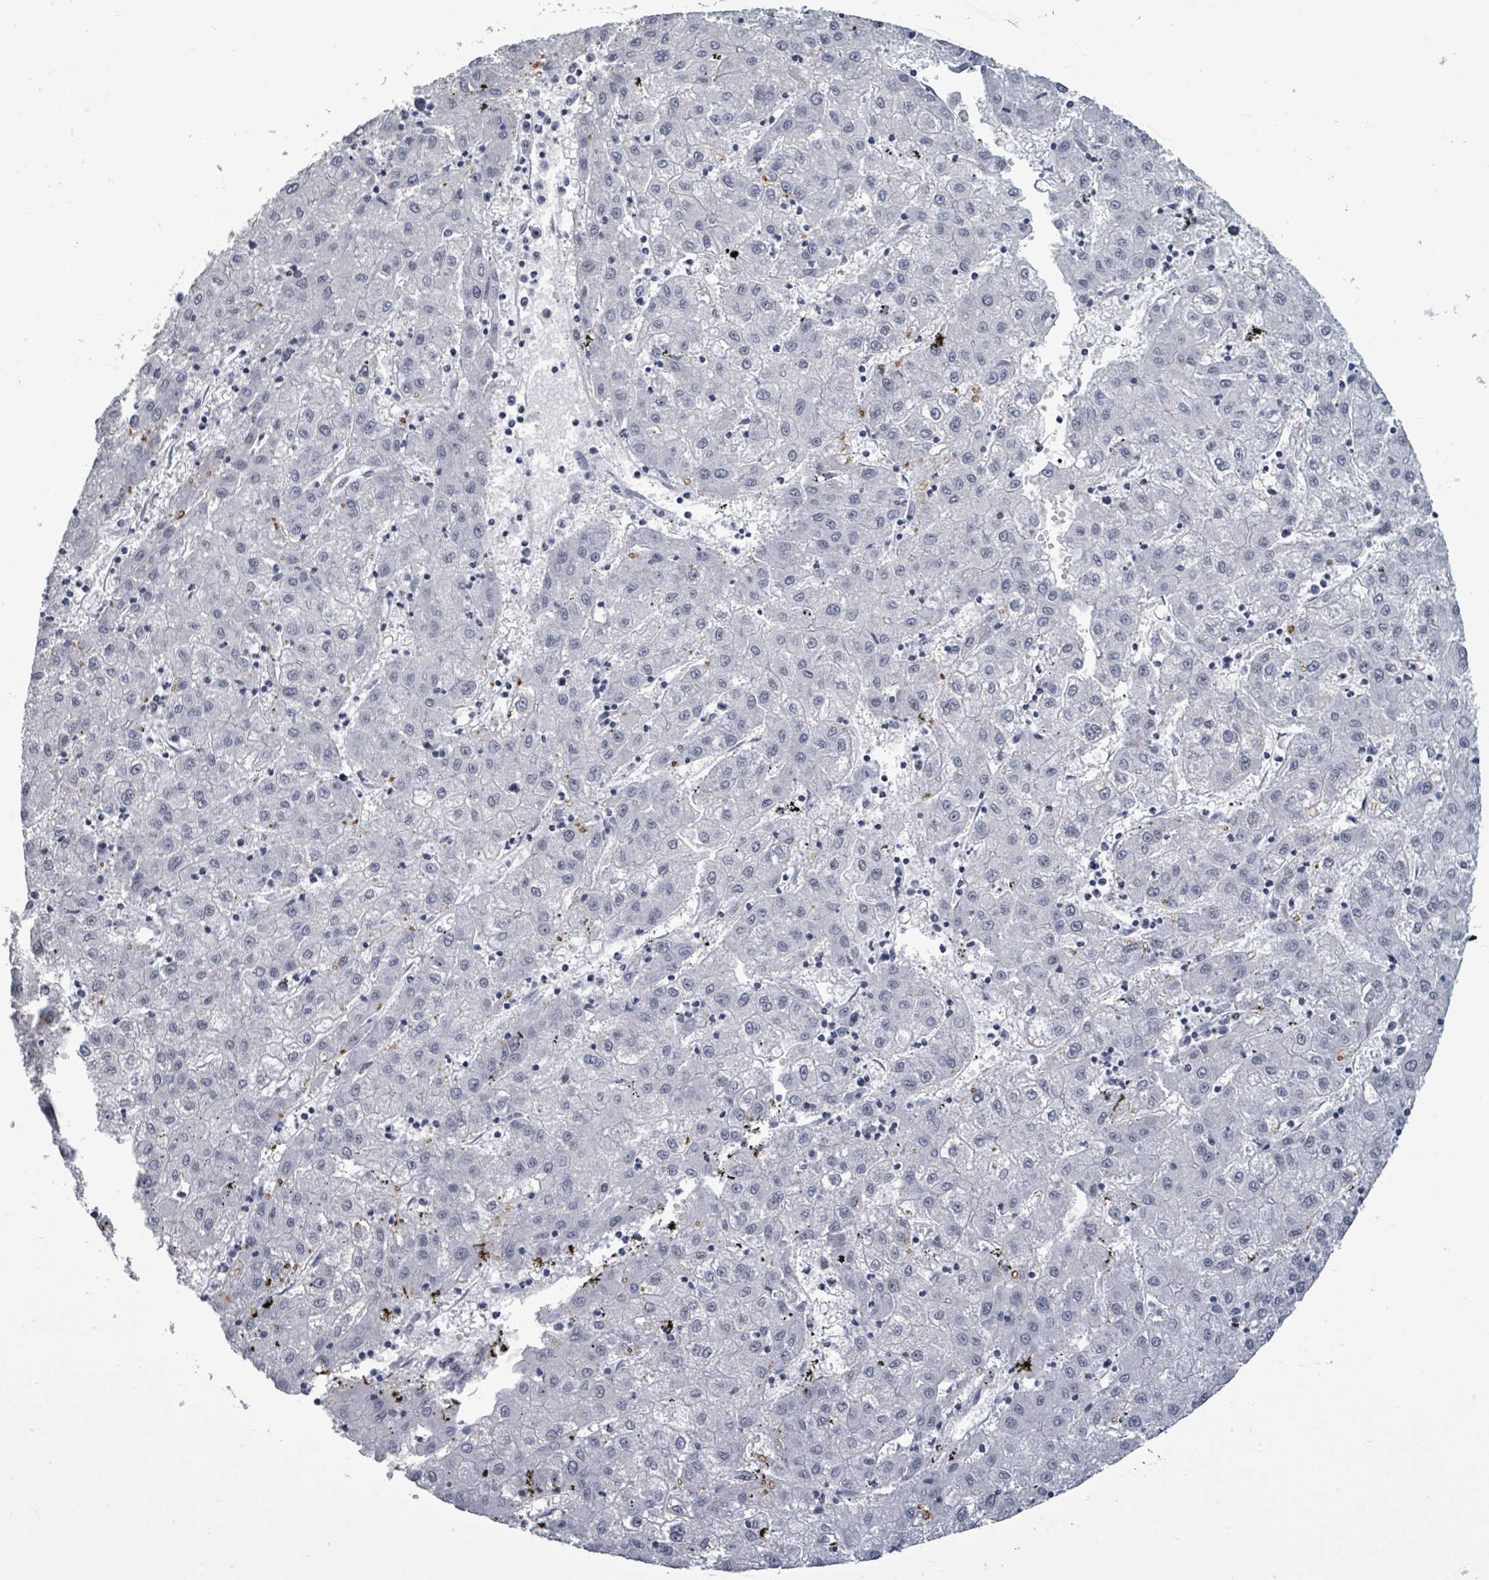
{"staining": {"intensity": "negative", "quantity": "none", "location": "none"}, "tissue": "liver cancer", "cell_type": "Tumor cells", "image_type": "cancer", "snomed": [{"axis": "morphology", "description": "Carcinoma, Hepatocellular, NOS"}, {"axis": "topography", "description": "Liver"}], "caption": "Immunohistochemistry (IHC) histopathology image of human liver hepatocellular carcinoma stained for a protein (brown), which displays no expression in tumor cells.", "gene": "ERCC5", "patient": {"sex": "male", "age": 72}}